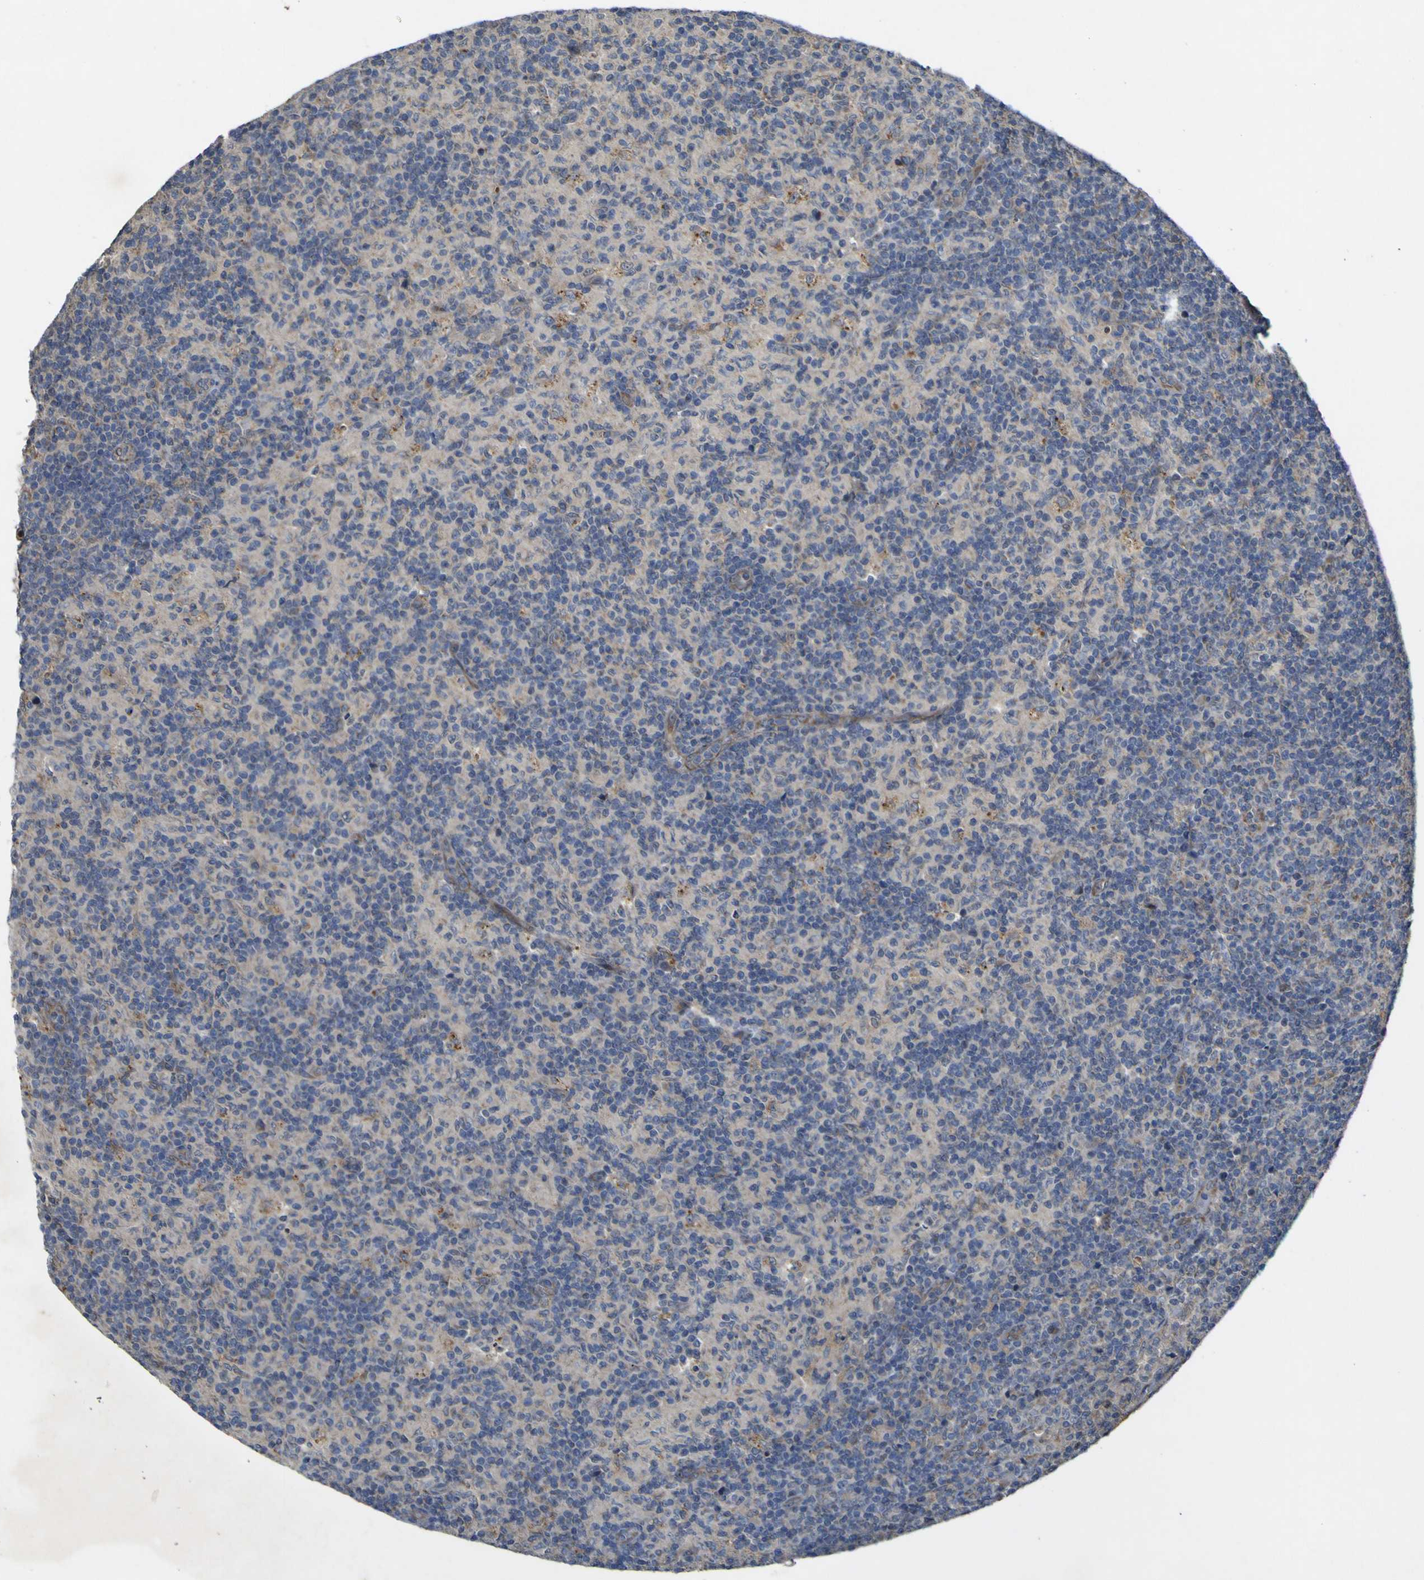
{"staining": {"intensity": "moderate", "quantity": ">75%", "location": "cytoplasmic/membranous"}, "tissue": "lymph node", "cell_type": "Germinal center cells", "image_type": "normal", "snomed": [{"axis": "morphology", "description": "Normal tissue, NOS"}, {"axis": "morphology", "description": "Inflammation, NOS"}, {"axis": "topography", "description": "Lymph node"}], "caption": "Protein staining demonstrates moderate cytoplasmic/membranous staining in about >75% of germinal center cells in unremarkable lymph node. (Stains: DAB in brown, nuclei in blue, Microscopy: brightfield microscopy at high magnification).", "gene": "IRAK2", "patient": {"sex": "male", "age": 55}}